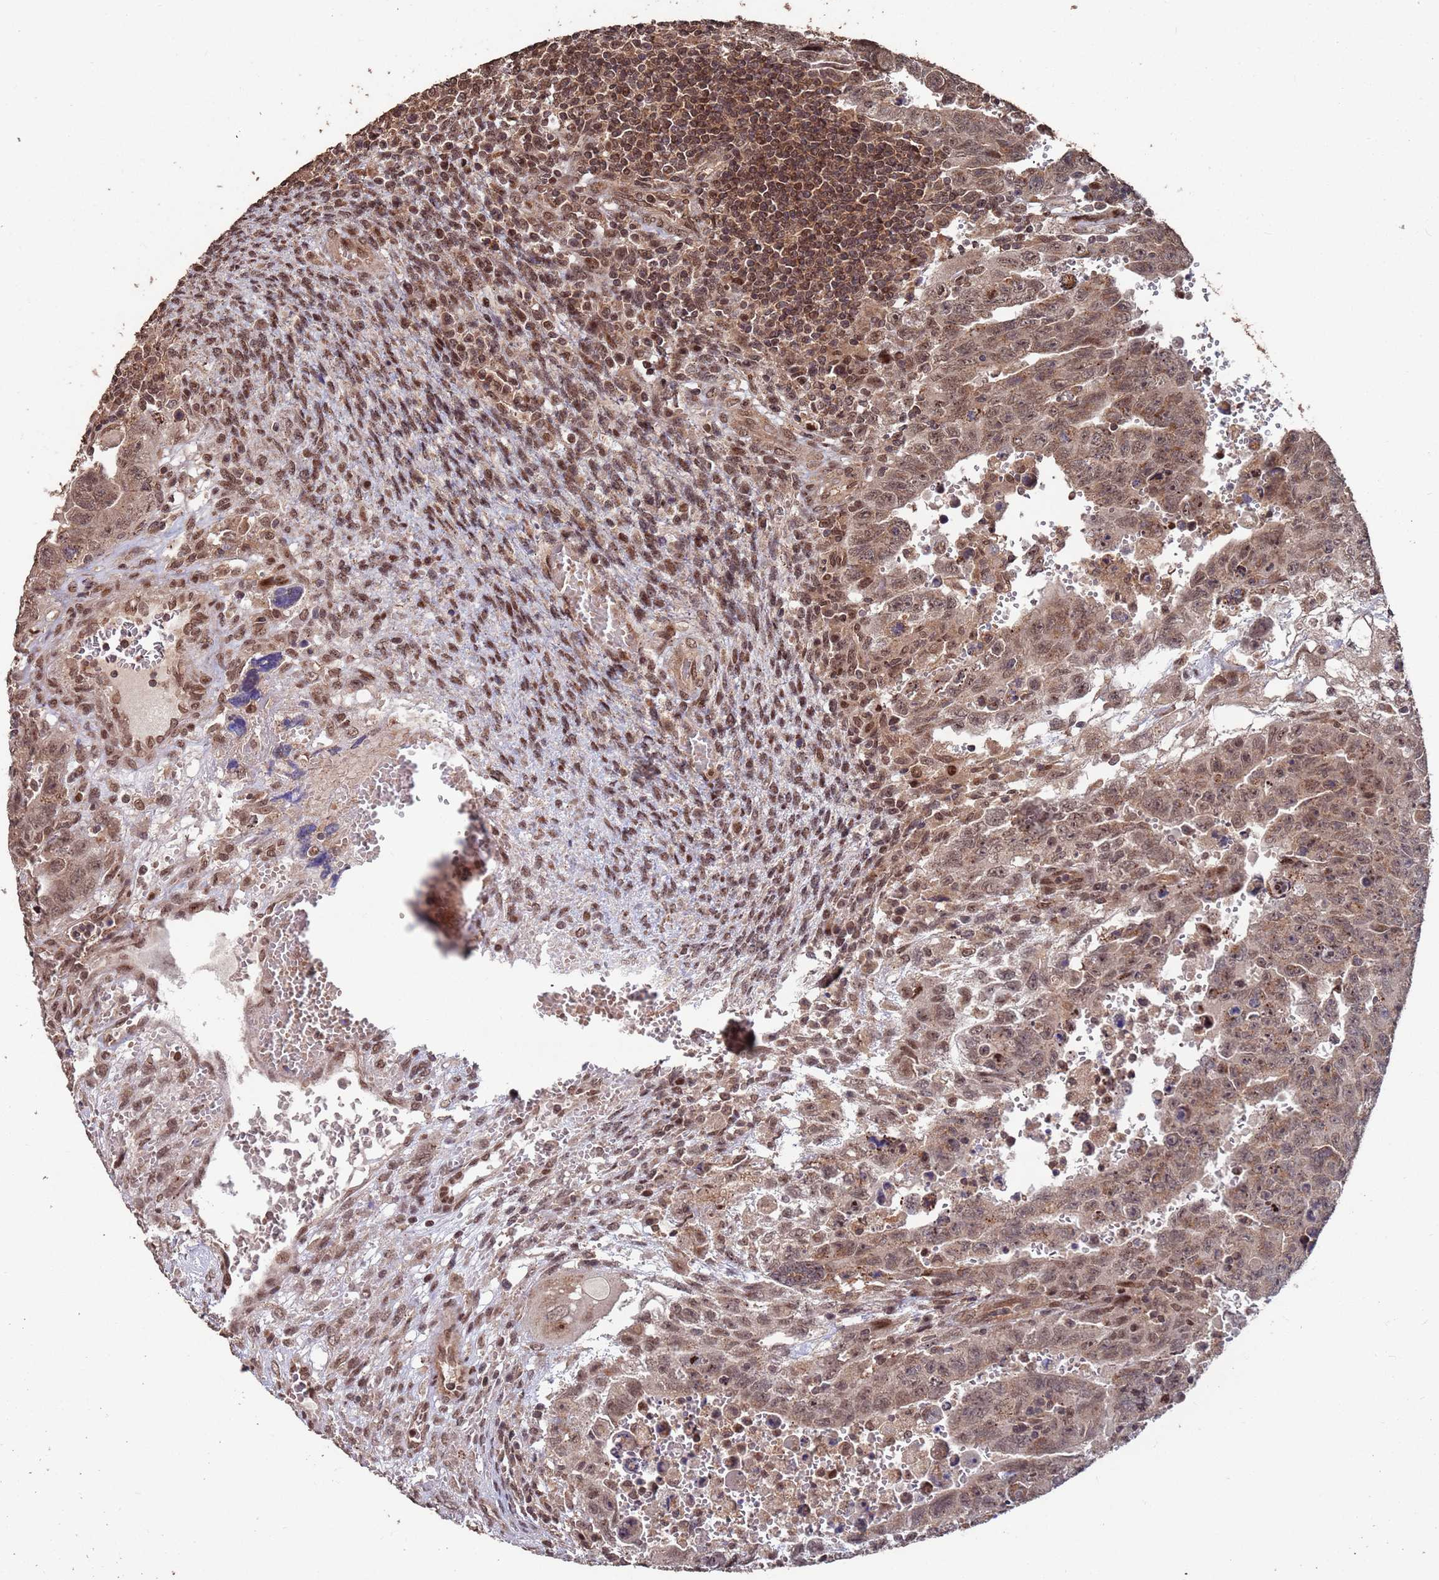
{"staining": {"intensity": "weak", "quantity": ">75%", "location": "cytoplasmic/membranous,nuclear"}, "tissue": "testis cancer", "cell_type": "Tumor cells", "image_type": "cancer", "snomed": [{"axis": "morphology", "description": "Carcinoma, Embryonal, NOS"}, {"axis": "topography", "description": "Testis"}], "caption": "A low amount of weak cytoplasmic/membranous and nuclear expression is appreciated in about >75% of tumor cells in embryonal carcinoma (testis) tissue. Immunohistochemistry (ihc) stains the protein in brown and the nuclei are stained blue.", "gene": "PRR7", "patient": {"sex": "male", "age": 28}}